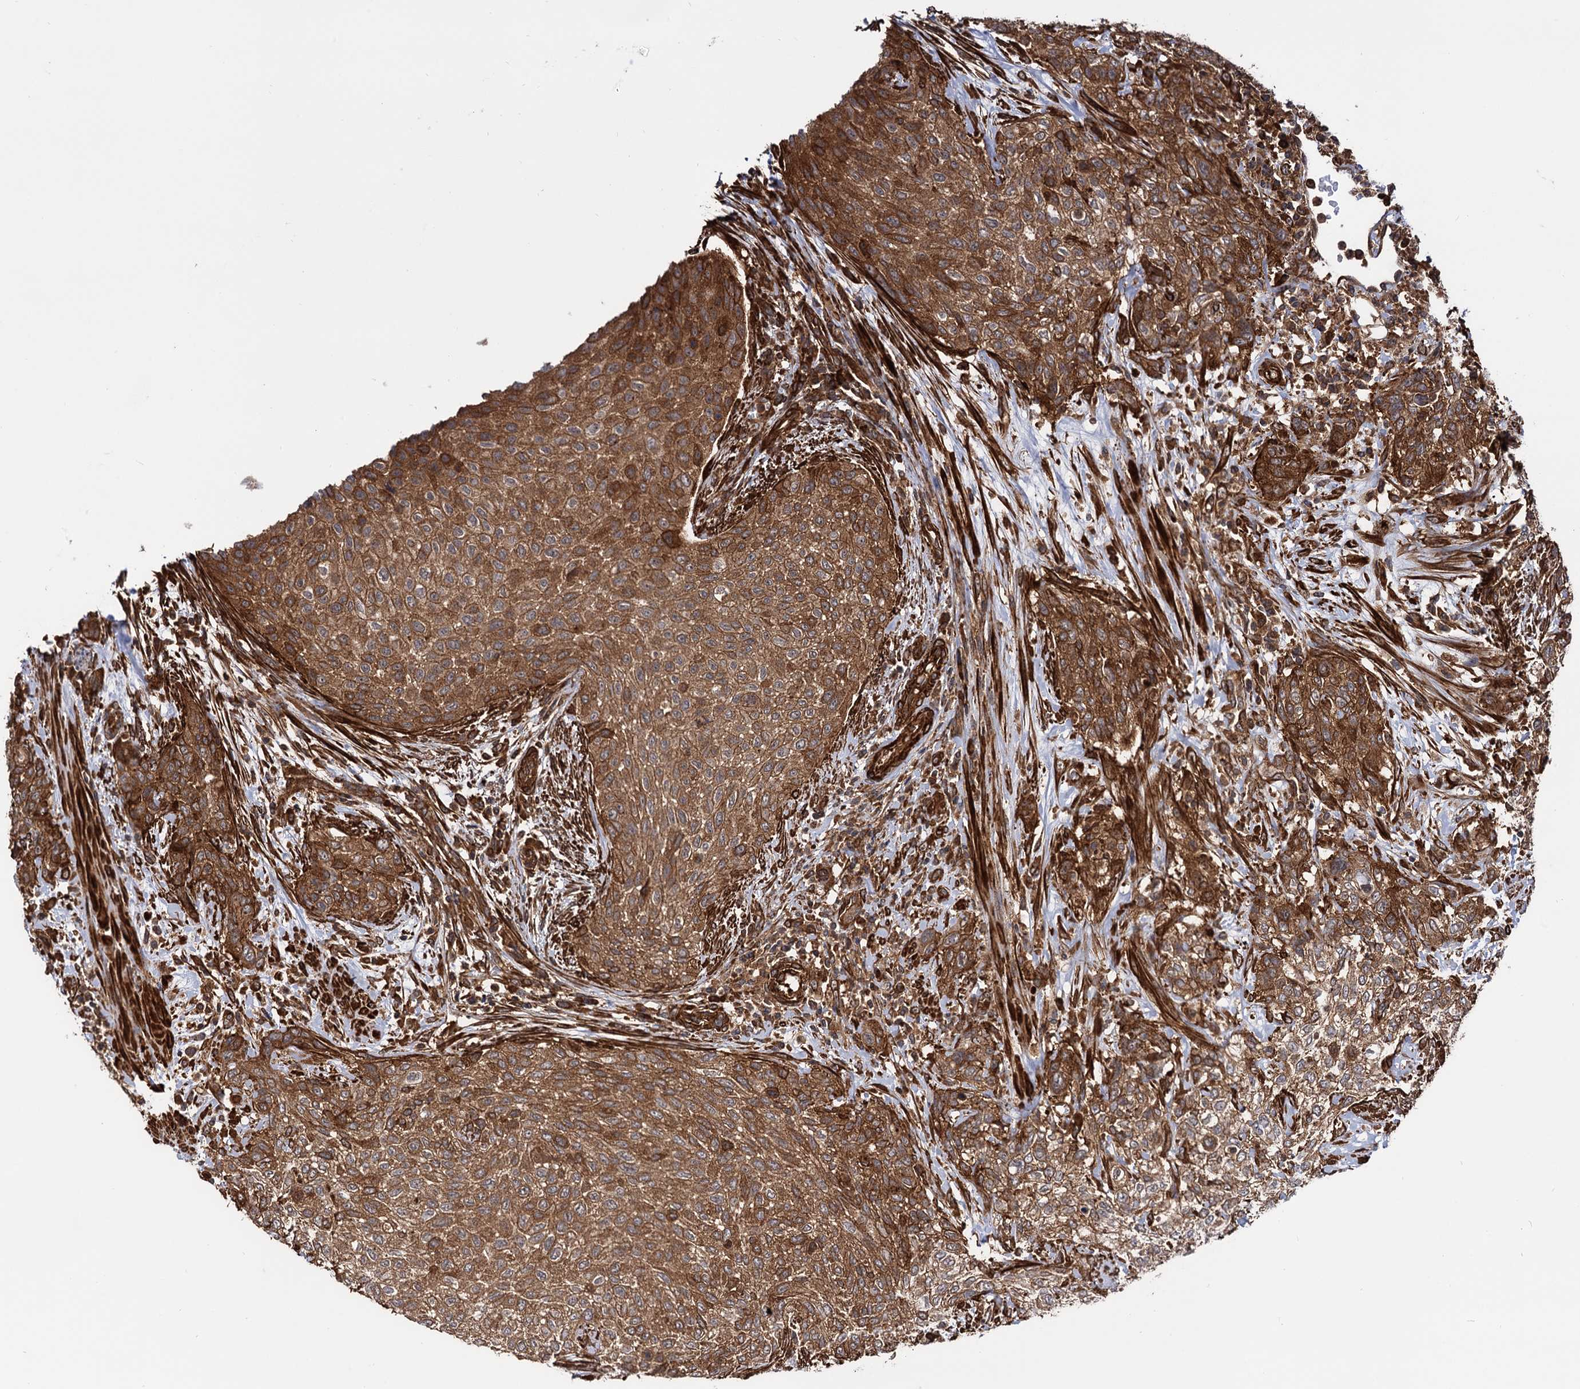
{"staining": {"intensity": "strong", "quantity": ">75%", "location": "cytoplasmic/membranous"}, "tissue": "urothelial cancer", "cell_type": "Tumor cells", "image_type": "cancer", "snomed": [{"axis": "morphology", "description": "Normal tissue, NOS"}, {"axis": "morphology", "description": "Urothelial carcinoma, NOS"}, {"axis": "topography", "description": "Urinary bladder"}, {"axis": "topography", "description": "Peripheral nerve tissue"}], "caption": "A brown stain highlights strong cytoplasmic/membranous expression of a protein in transitional cell carcinoma tumor cells. (brown staining indicates protein expression, while blue staining denotes nuclei).", "gene": "ATP8B4", "patient": {"sex": "male", "age": 35}}